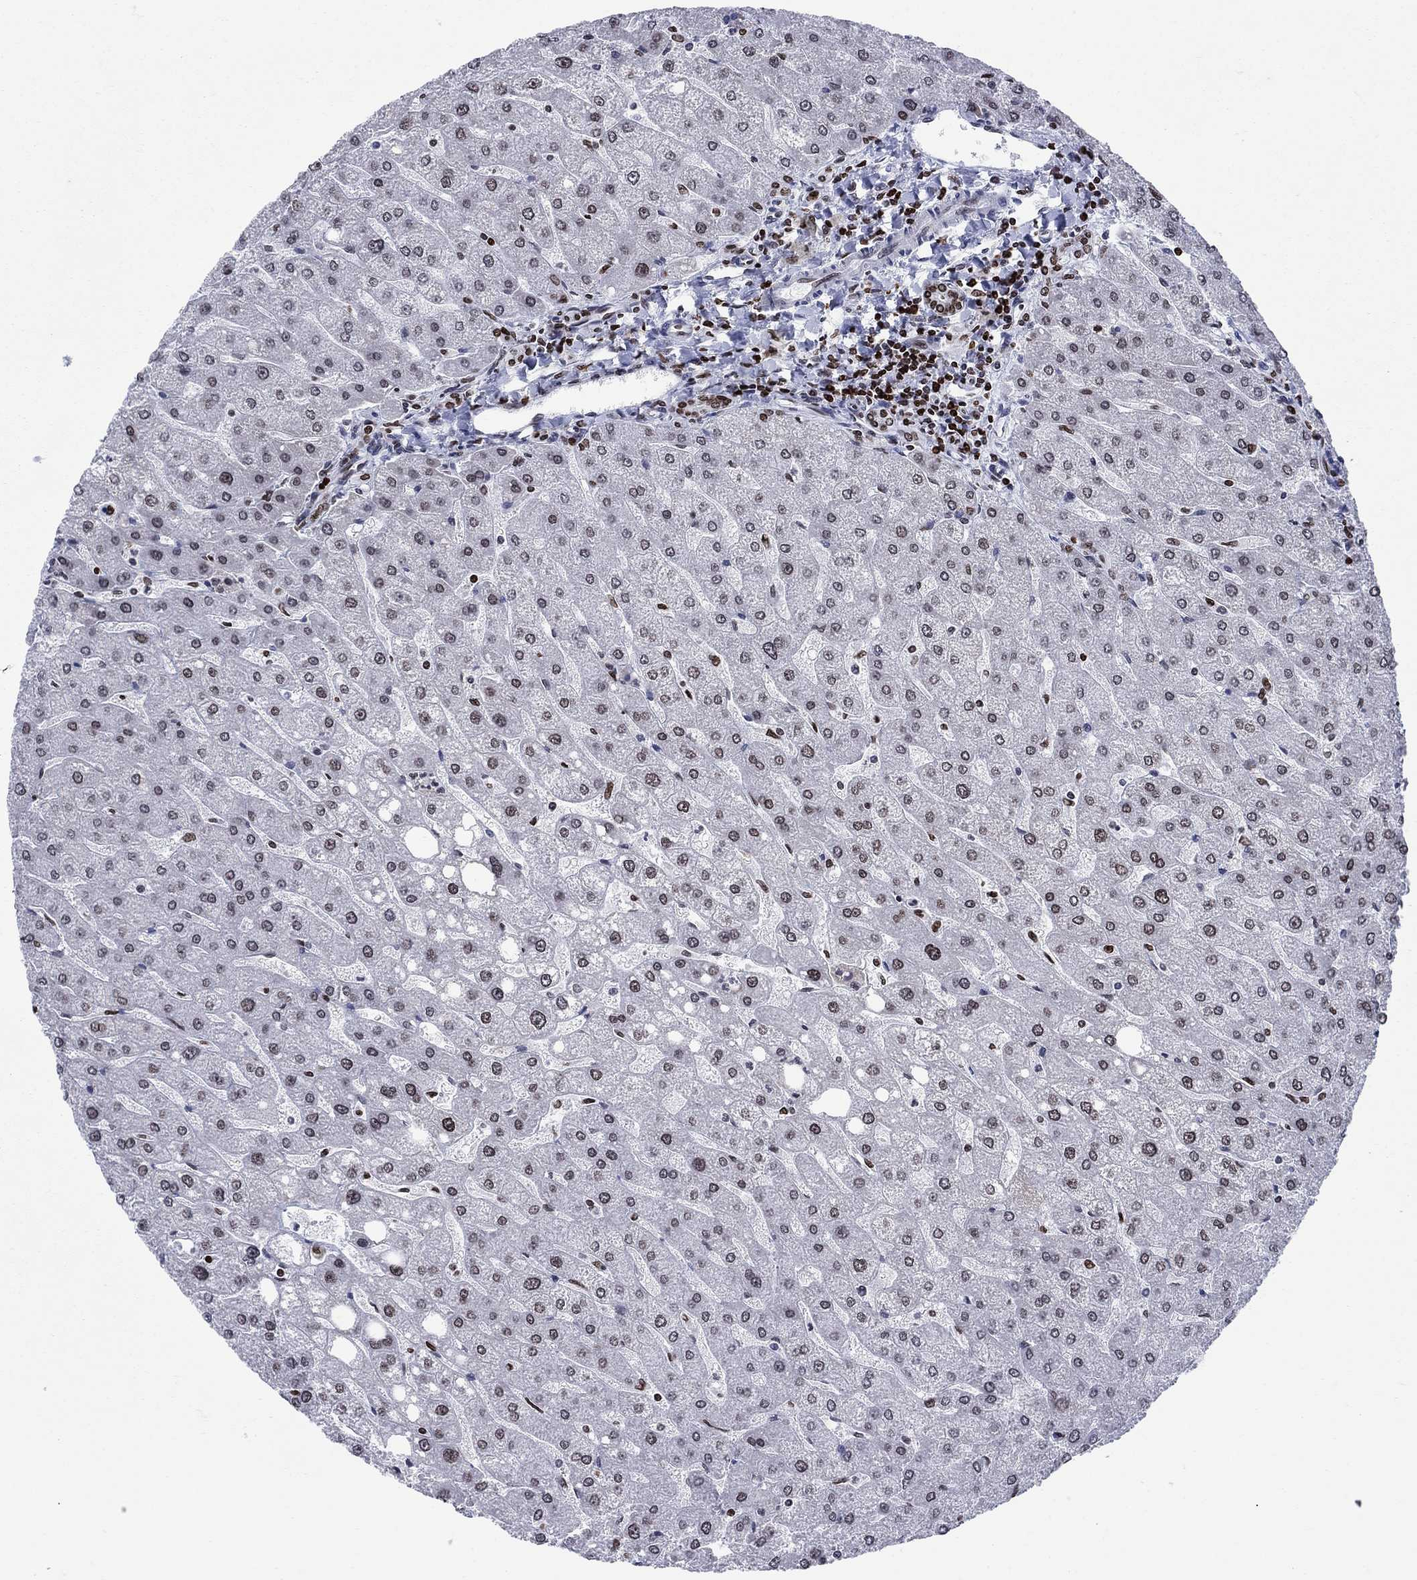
{"staining": {"intensity": "moderate", "quantity": ">75%", "location": "nuclear"}, "tissue": "liver", "cell_type": "Cholangiocytes", "image_type": "normal", "snomed": [{"axis": "morphology", "description": "Normal tissue, NOS"}, {"axis": "topography", "description": "Liver"}], "caption": "Normal liver displays moderate nuclear expression in approximately >75% of cholangiocytes, visualized by immunohistochemistry. Ihc stains the protein in brown and the nuclei are stained blue.", "gene": "HMGA1", "patient": {"sex": "male", "age": 67}}